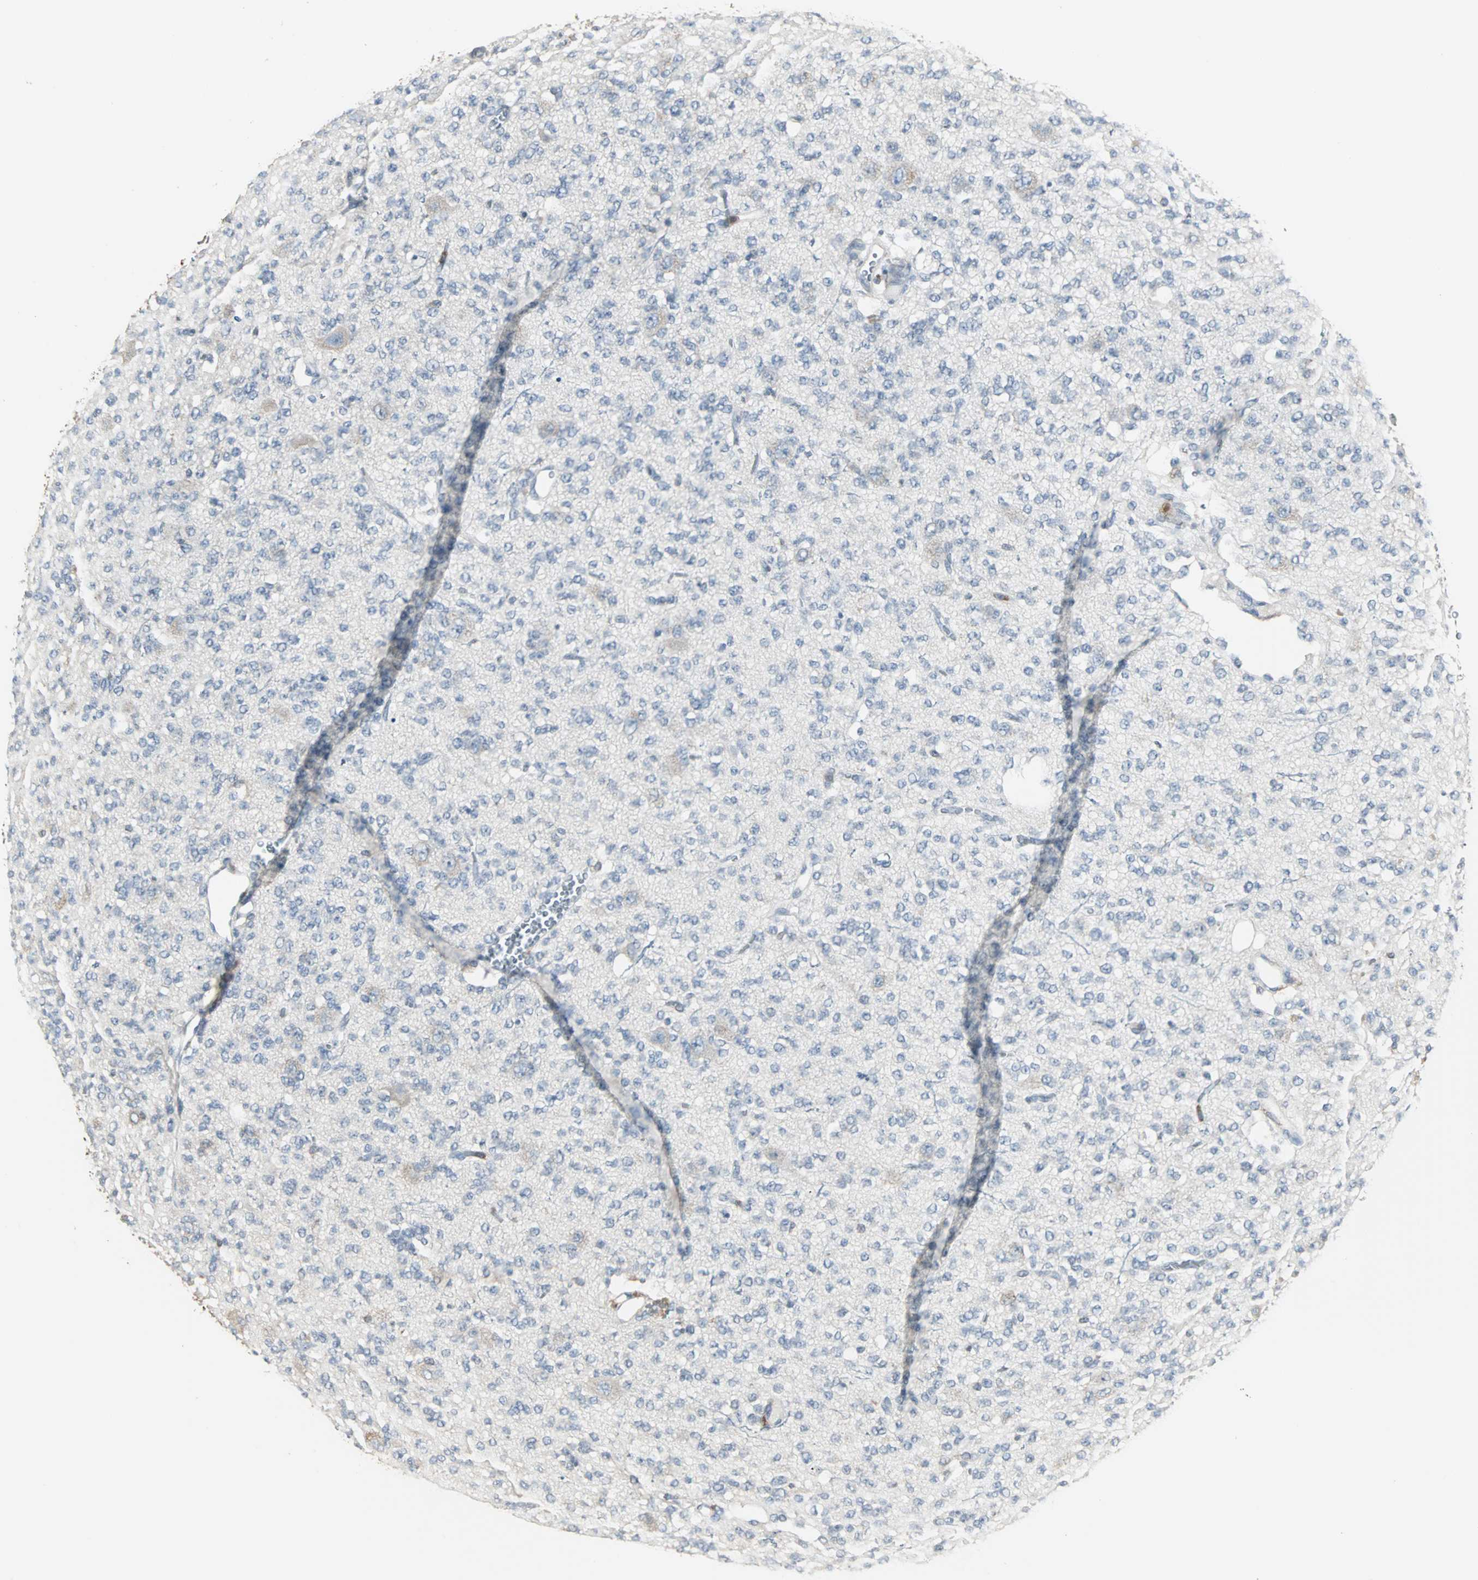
{"staining": {"intensity": "negative", "quantity": "none", "location": "none"}, "tissue": "glioma", "cell_type": "Tumor cells", "image_type": "cancer", "snomed": [{"axis": "morphology", "description": "Glioma, malignant, Low grade"}, {"axis": "topography", "description": "Brain"}], "caption": "The micrograph exhibits no staining of tumor cells in malignant glioma (low-grade).", "gene": "LRRFIP1", "patient": {"sex": "male", "age": 38}}